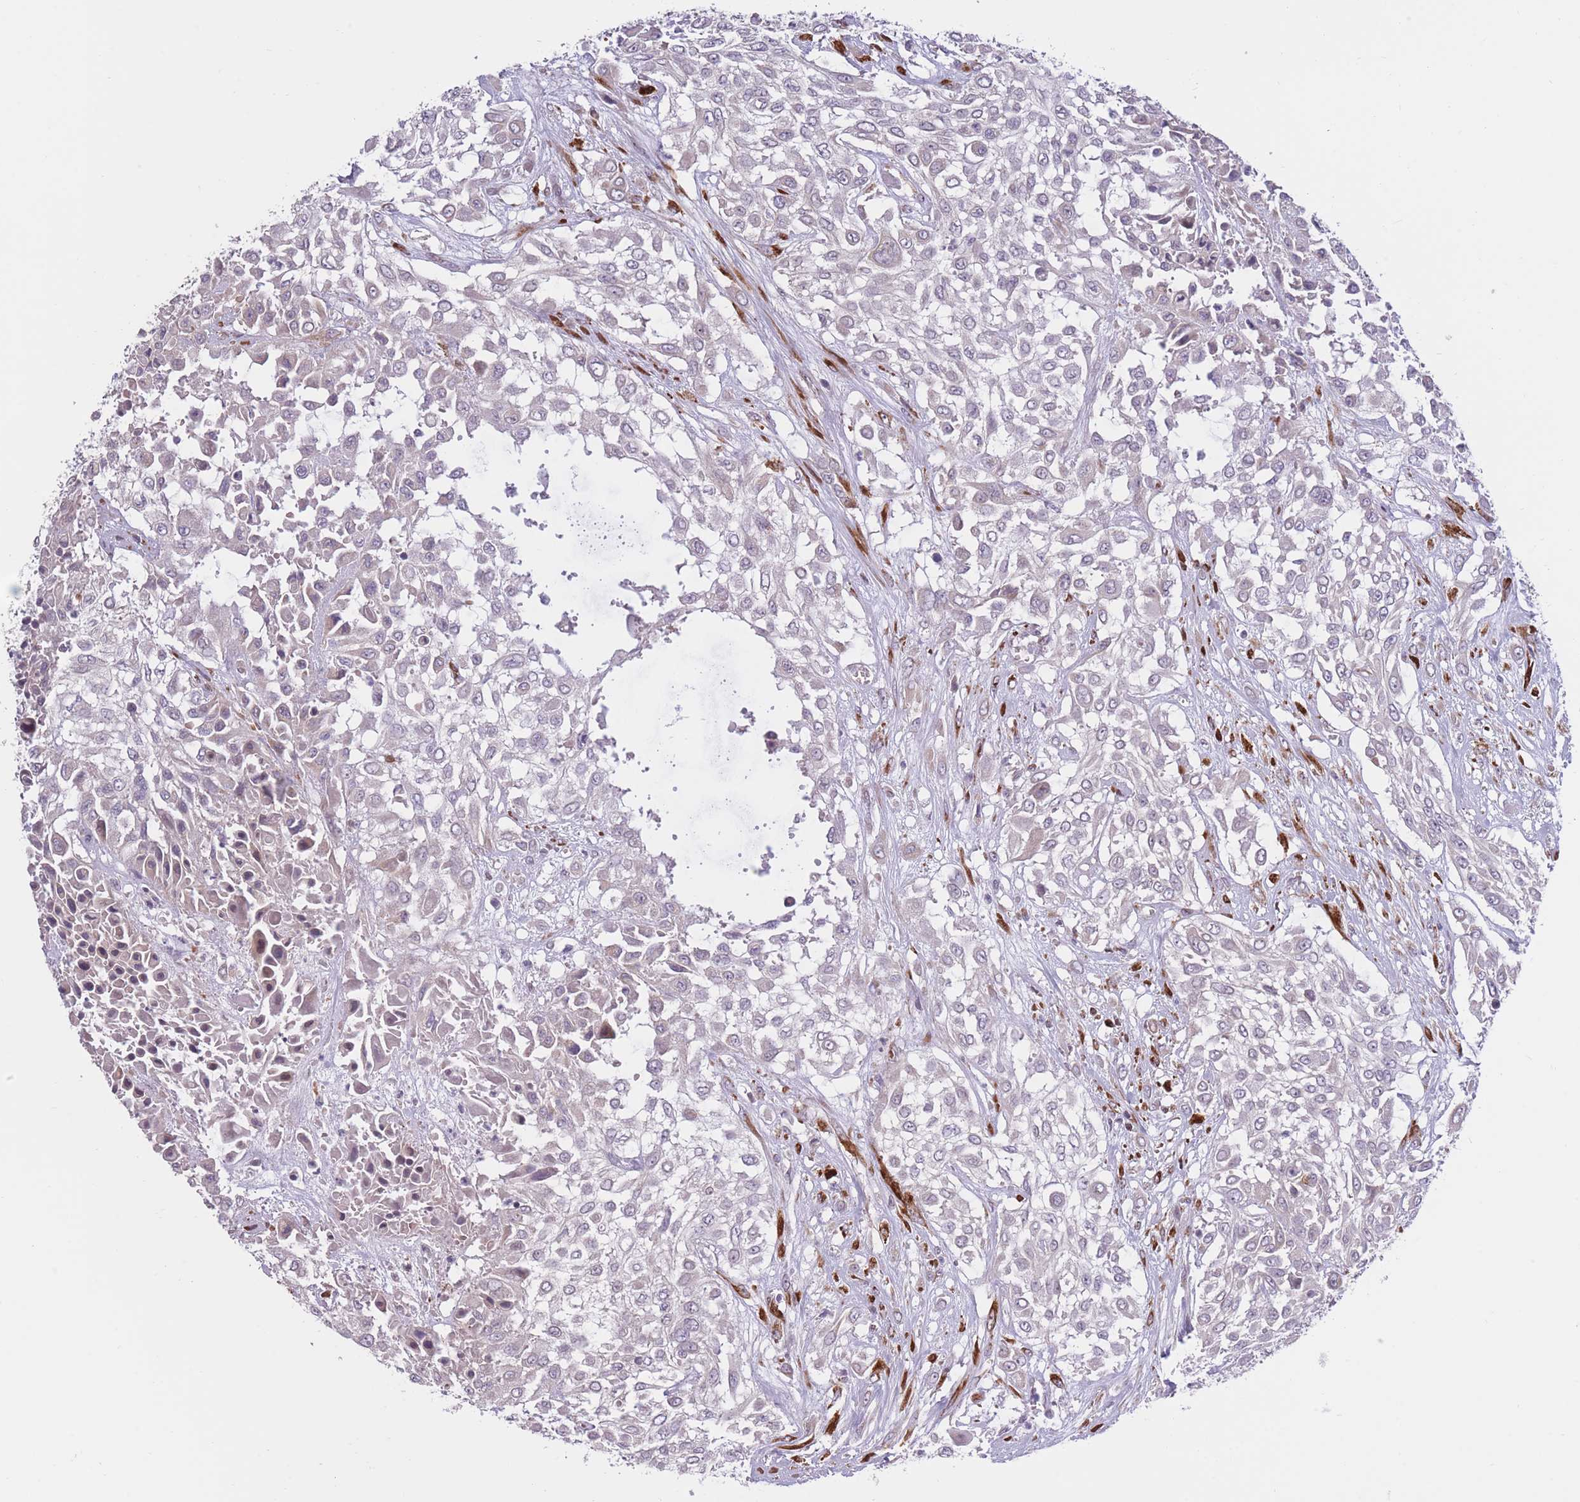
{"staining": {"intensity": "negative", "quantity": "none", "location": "none"}, "tissue": "urothelial cancer", "cell_type": "Tumor cells", "image_type": "cancer", "snomed": [{"axis": "morphology", "description": "Urothelial carcinoma, High grade"}, {"axis": "topography", "description": "Urinary bladder"}], "caption": "The image displays no significant staining in tumor cells of urothelial cancer.", "gene": "CCNQ", "patient": {"sex": "male", "age": 57}}